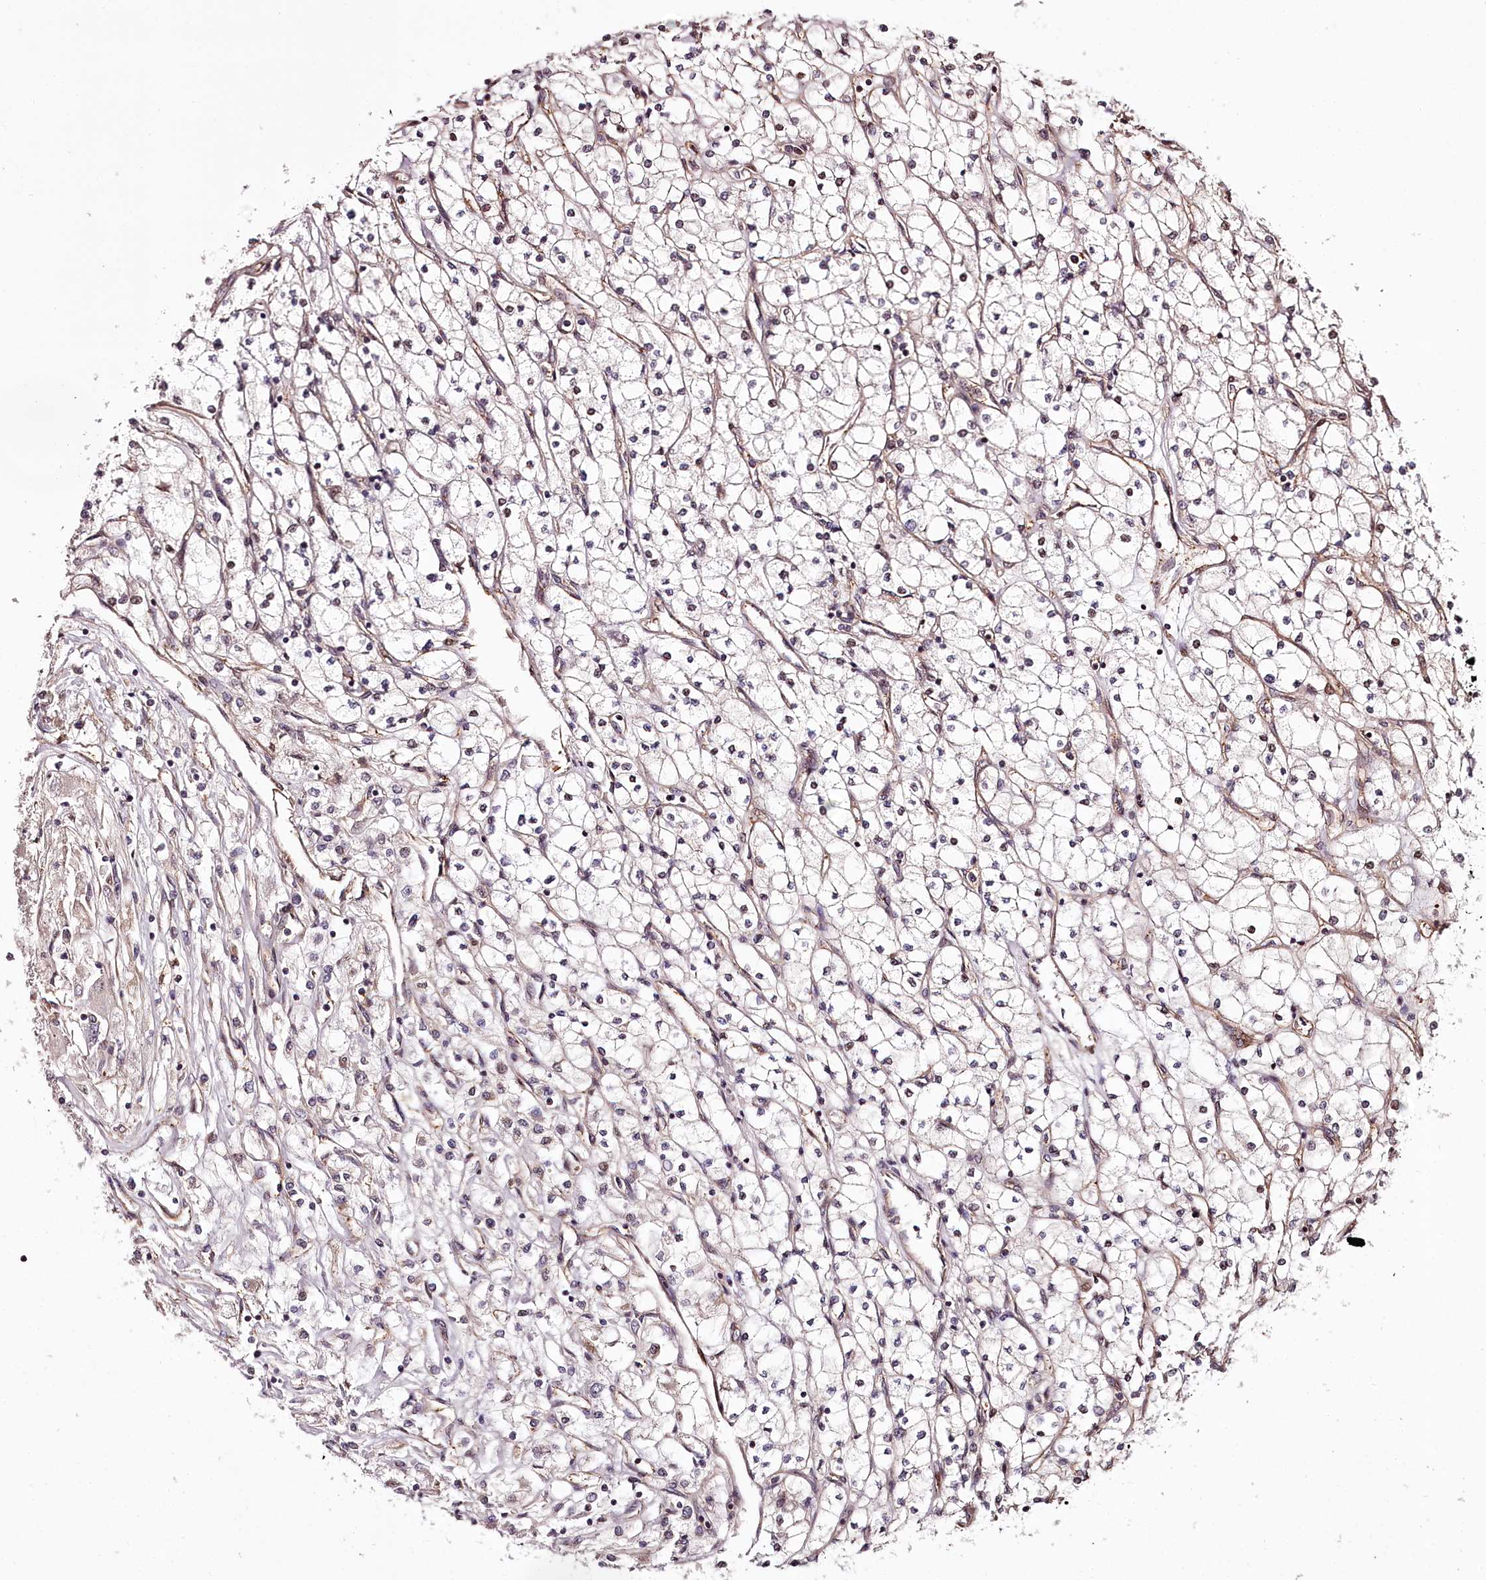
{"staining": {"intensity": "moderate", "quantity": "<25%", "location": "nuclear"}, "tissue": "renal cancer", "cell_type": "Tumor cells", "image_type": "cancer", "snomed": [{"axis": "morphology", "description": "Adenocarcinoma, NOS"}, {"axis": "topography", "description": "Kidney"}], "caption": "Human renal cancer (adenocarcinoma) stained with a brown dye reveals moderate nuclear positive expression in about <25% of tumor cells.", "gene": "TTC33", "patient": {"sex": "male", "age": 80}}